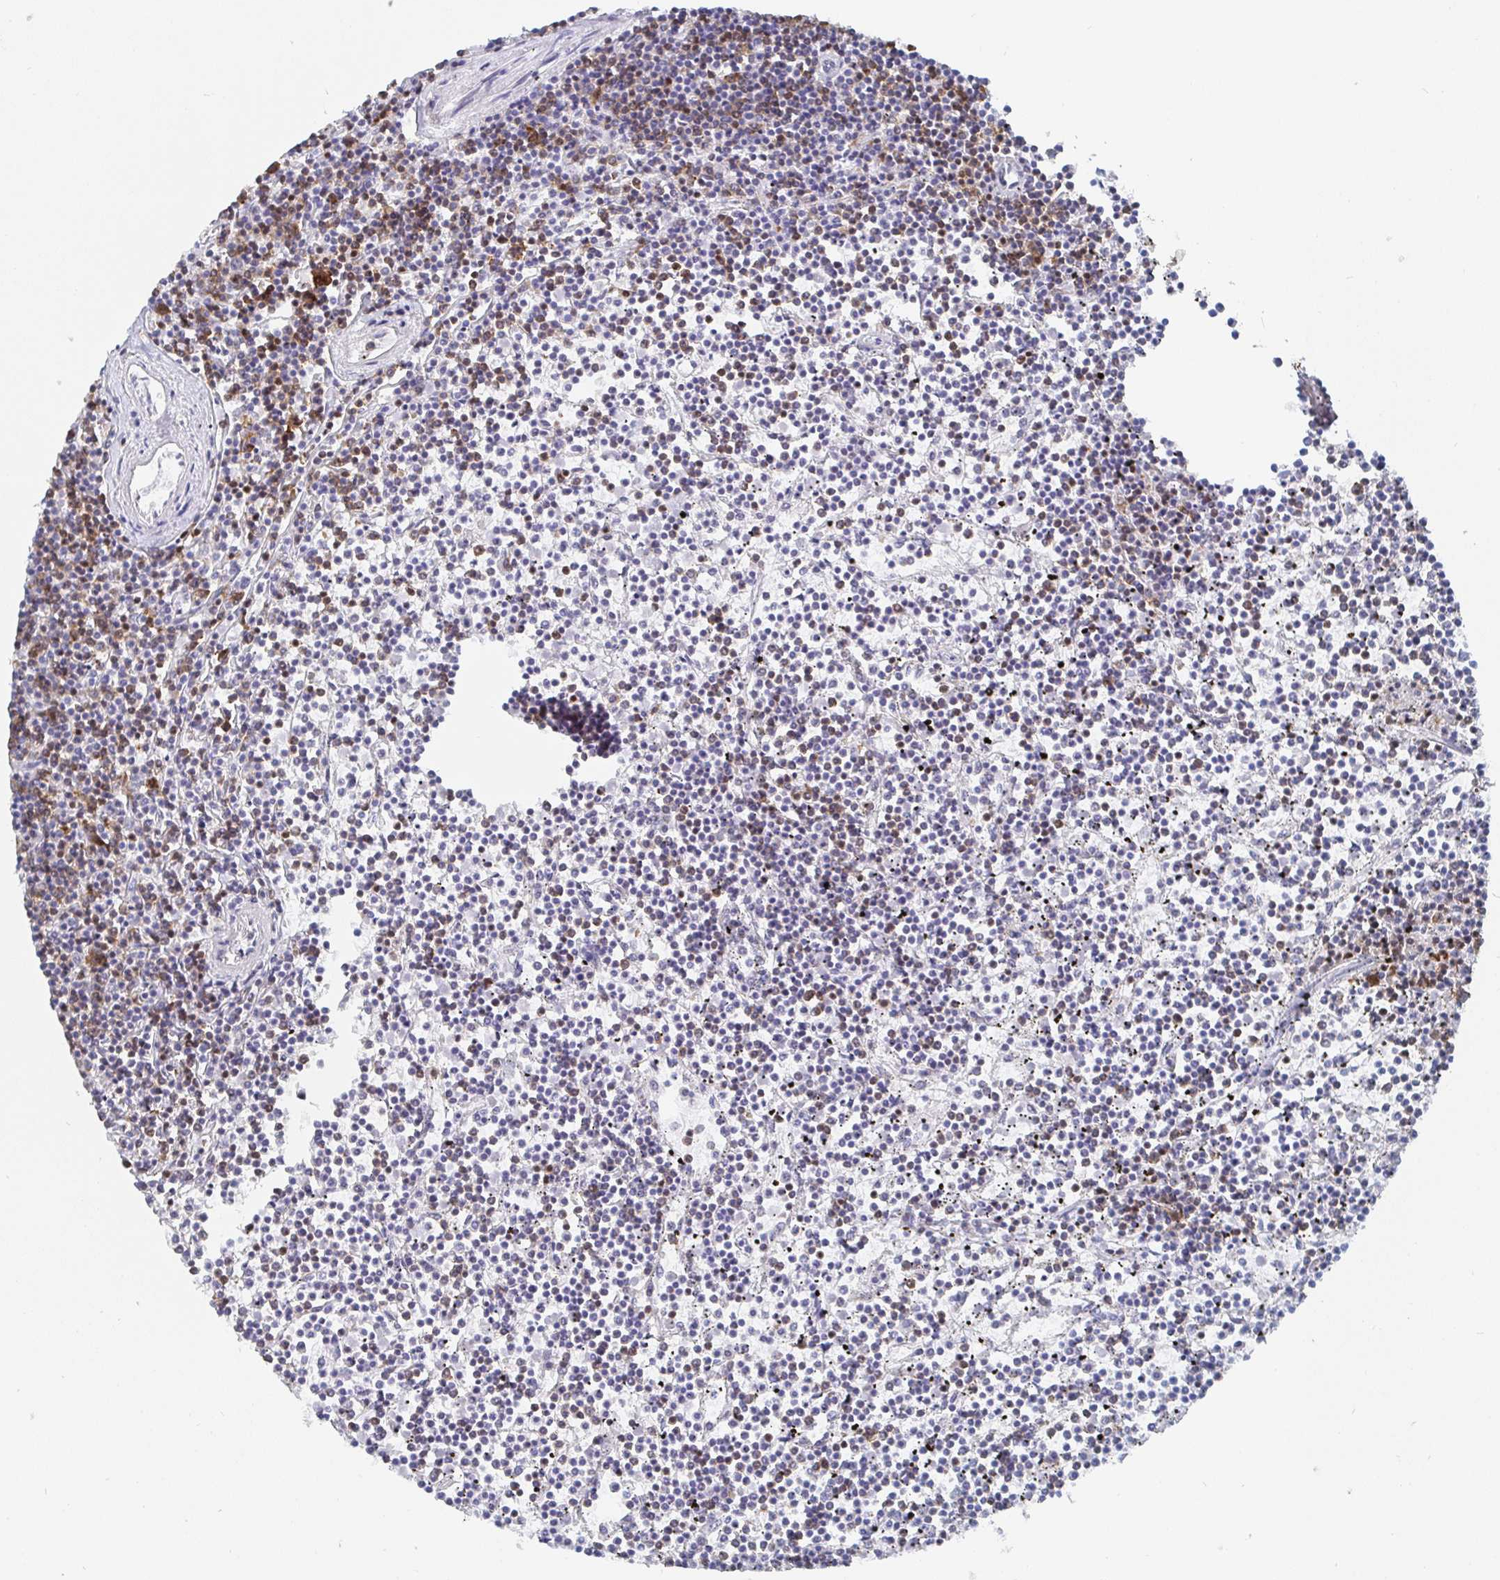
{"staining": {"intensity": "negative", "quantity": "none", "location": "none"}, "tissue": "lymphoma", "cell_type": "Tumor cells", "image_type": "cancer", "snomed": [{"axis": "morphology", "description": "Malignant lymphoma, non-Hodgkin's type, Low grade"}, {"axis": "topography", "description": "Spleen"}], "caption": "This is an immunohistochemistry histopathology image of low-grade malignant lymphoma, non-Hodgkin's type. There is no staining in tumor cells.", "gene": "EWSR1", "patient": {"sex": "female", "age": 19}}